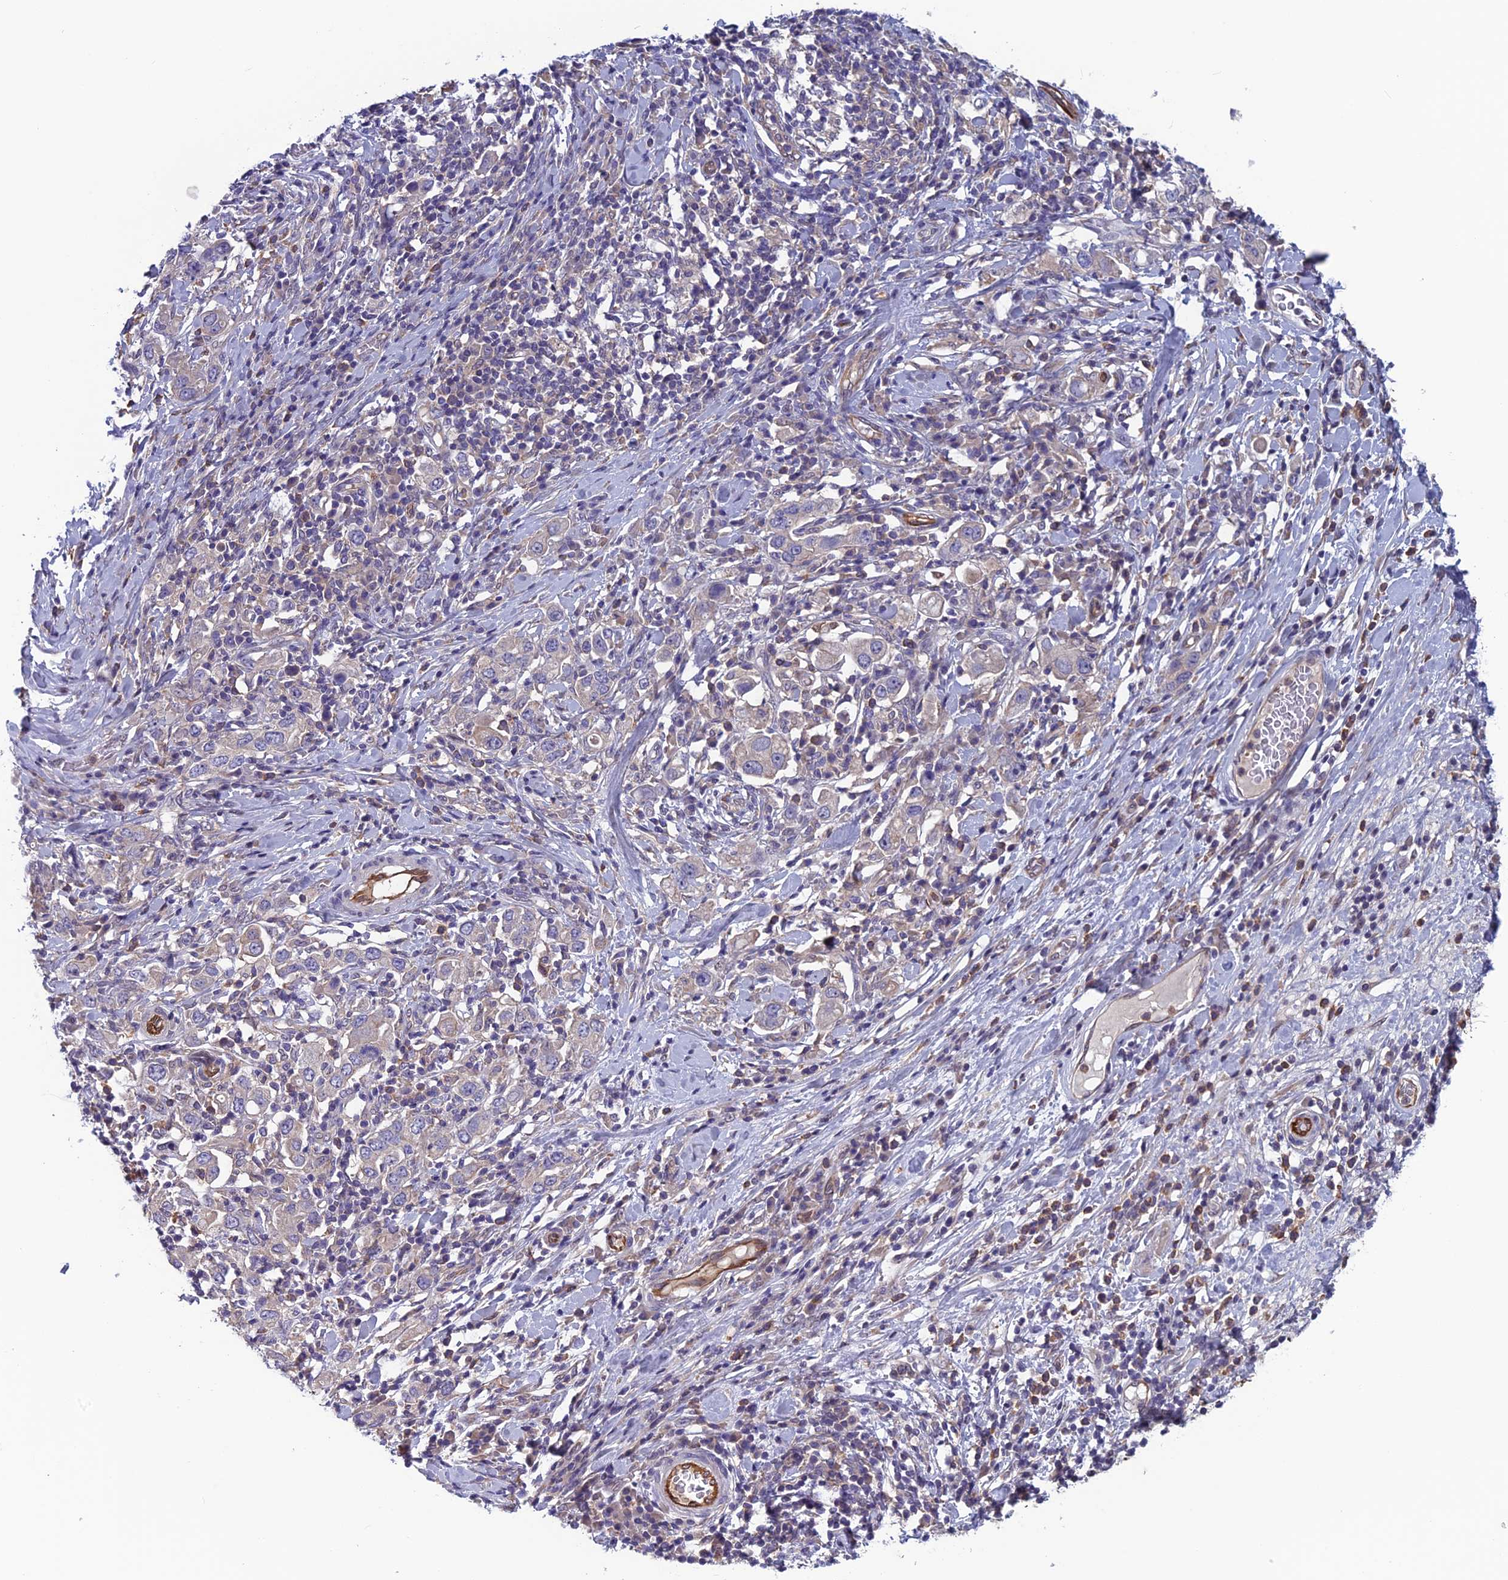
{"staining": {"intensity": "negative", "quantity": "none", "location": "none"}, "tissue": "stomach cancer", "cell_type": "Tumor cells", "image_type": "cancer", "snomed": [{"axis": "morphology", "description": "Adenocarcinoma, NOS"}, {"axis": "topography", "description": "Stomach, upper"}], "caption": "The IHC micrograph has no significant staining in tumor cells of stomach adenocarcinoma tissue. (DAB IHC with hematoxylin counter stain).", "gene": "MAST2", "patient": {"sex": "male", "age": 62}}